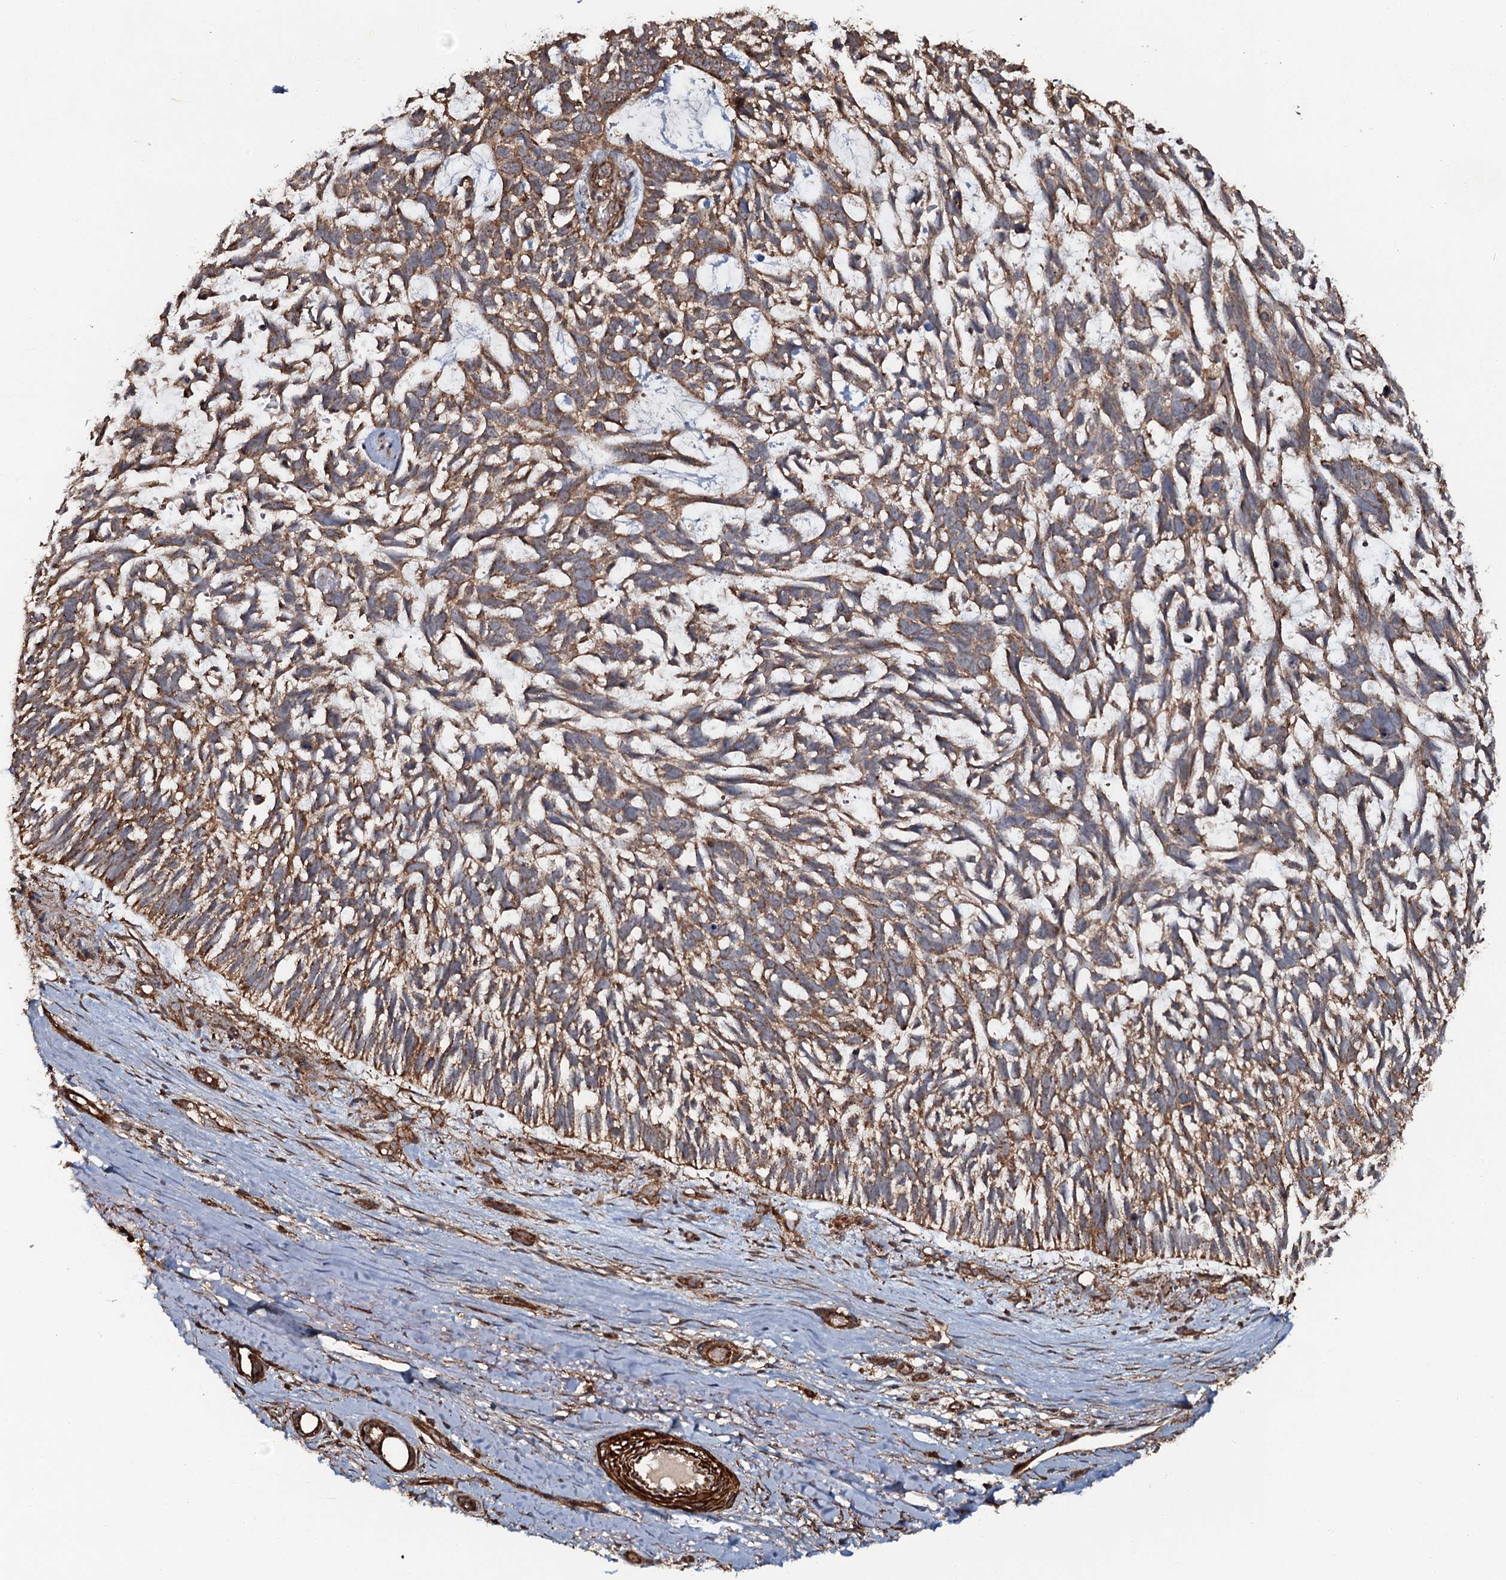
{"staining": {"intensity": "moderate", "quantity": ">75%", "location": "cytoplasmic/membranous"}, "tissue": "skin cancer", "cell_type": "Tumor cells", "image_type": "cancer", "snomed": [{"axis": "morphology", "description": "Basal cell carcinoma"}, {"axis": "topography", "description": "Skin"}], "caption": "DAB immunohistochemical staining of human skin cancer (basal cell carcinoma) exhibits moderate cytoplasmic/membranous protein positivity in about >75% of tumor cells.", "gene": "VWA8", "patient": {"sex": "male", "age": 88}}